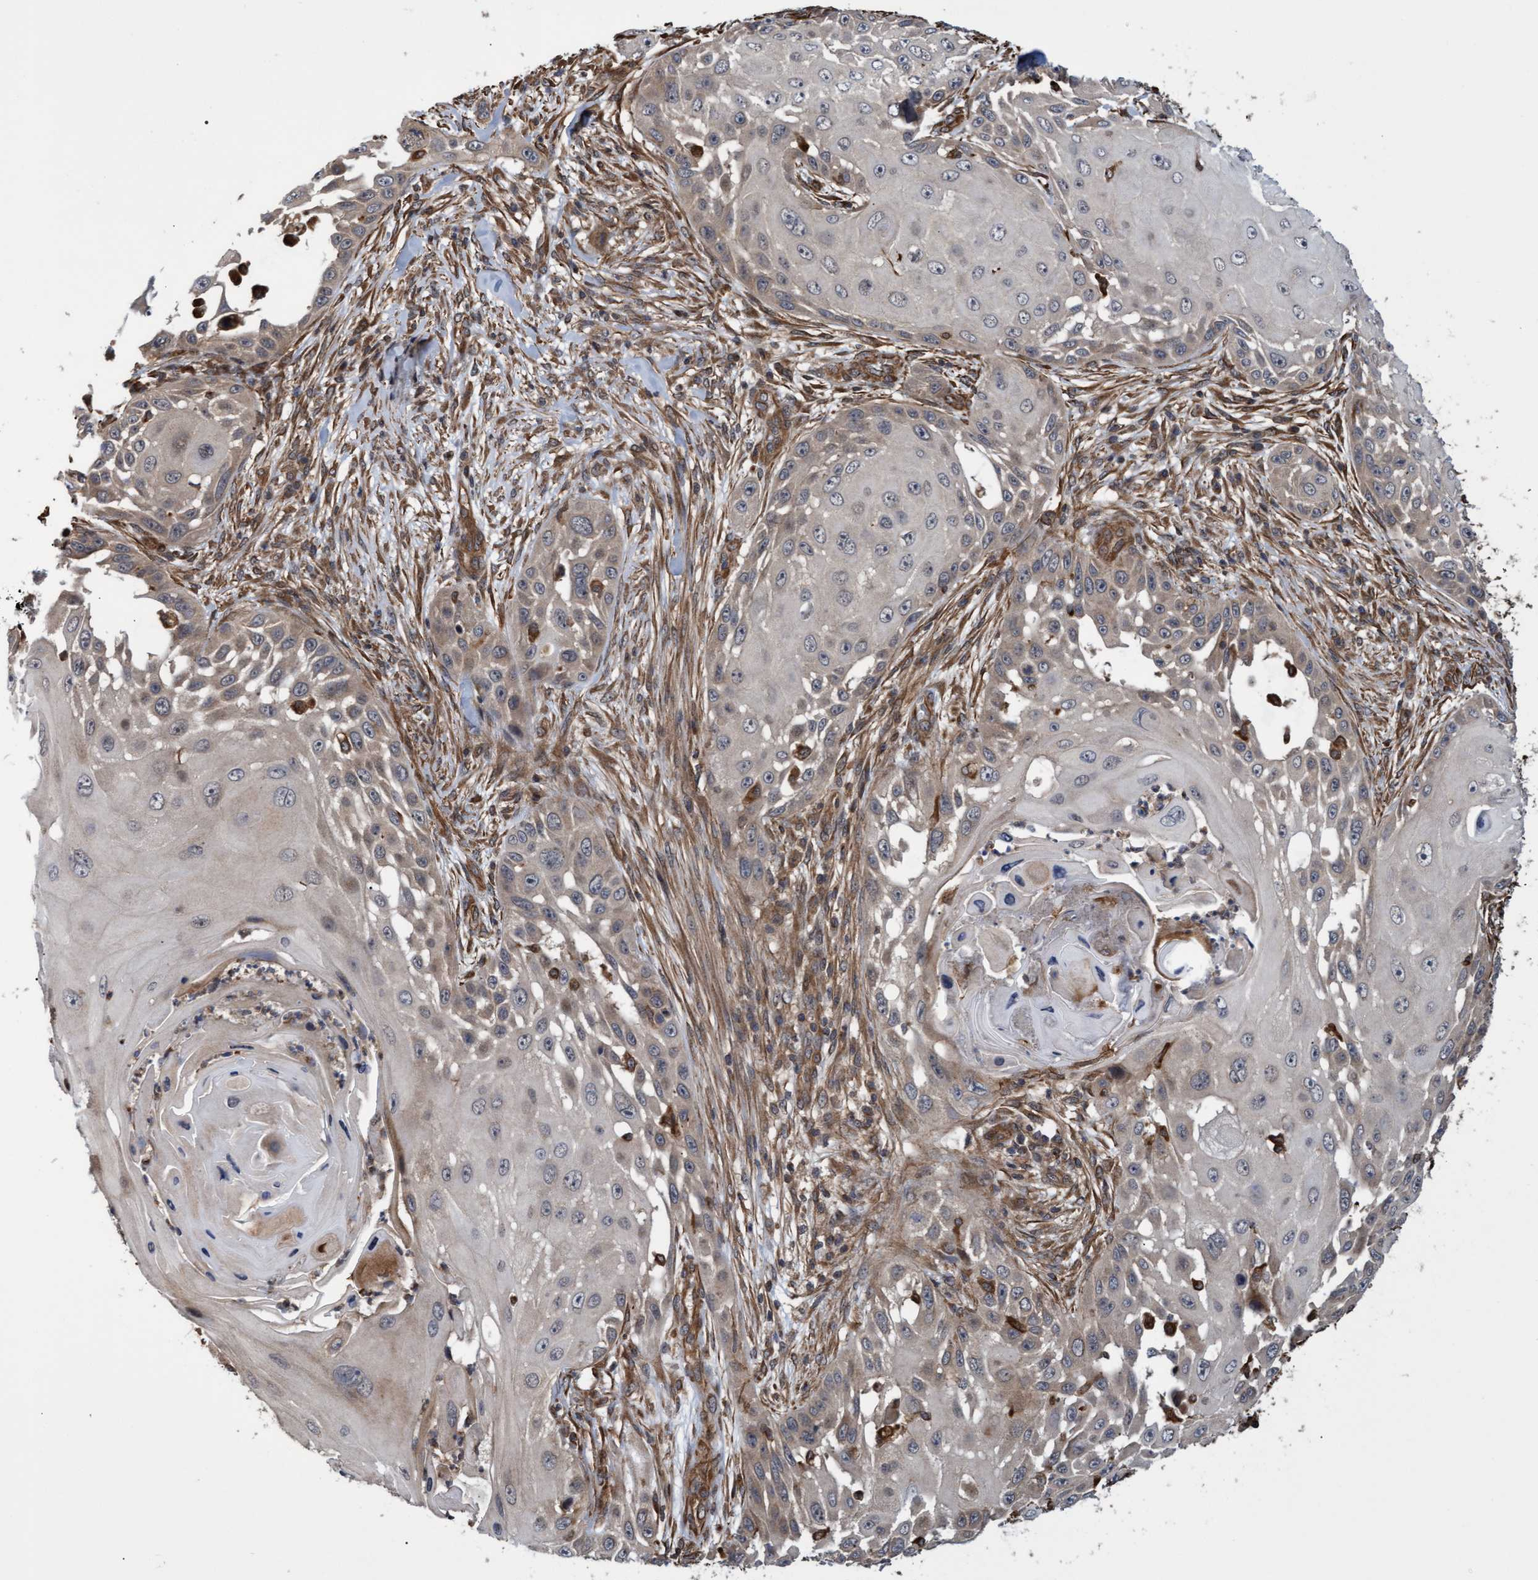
{"staining": {"intensity": "moderate", "quantity": "<25%", "location": "cytoplasmic/membranous"}, "tissue": "skin cancer", "cell_type": "Tumor cells", "image_type": "cancer", "snomed": [{"axis": "morphology", "description": "Squamous cell carcinoma, NOS"}, {"axis": "topography", "description": "Skin"}], "caption": "Protein staining displays moderate cytoplasmic/membranous expression in approximately <25% of tumor cells in skin cancer (squamous cell carcinoma).", "gene": "TNFRSF10B", "patient": {"sex": "female", "age": 44}}